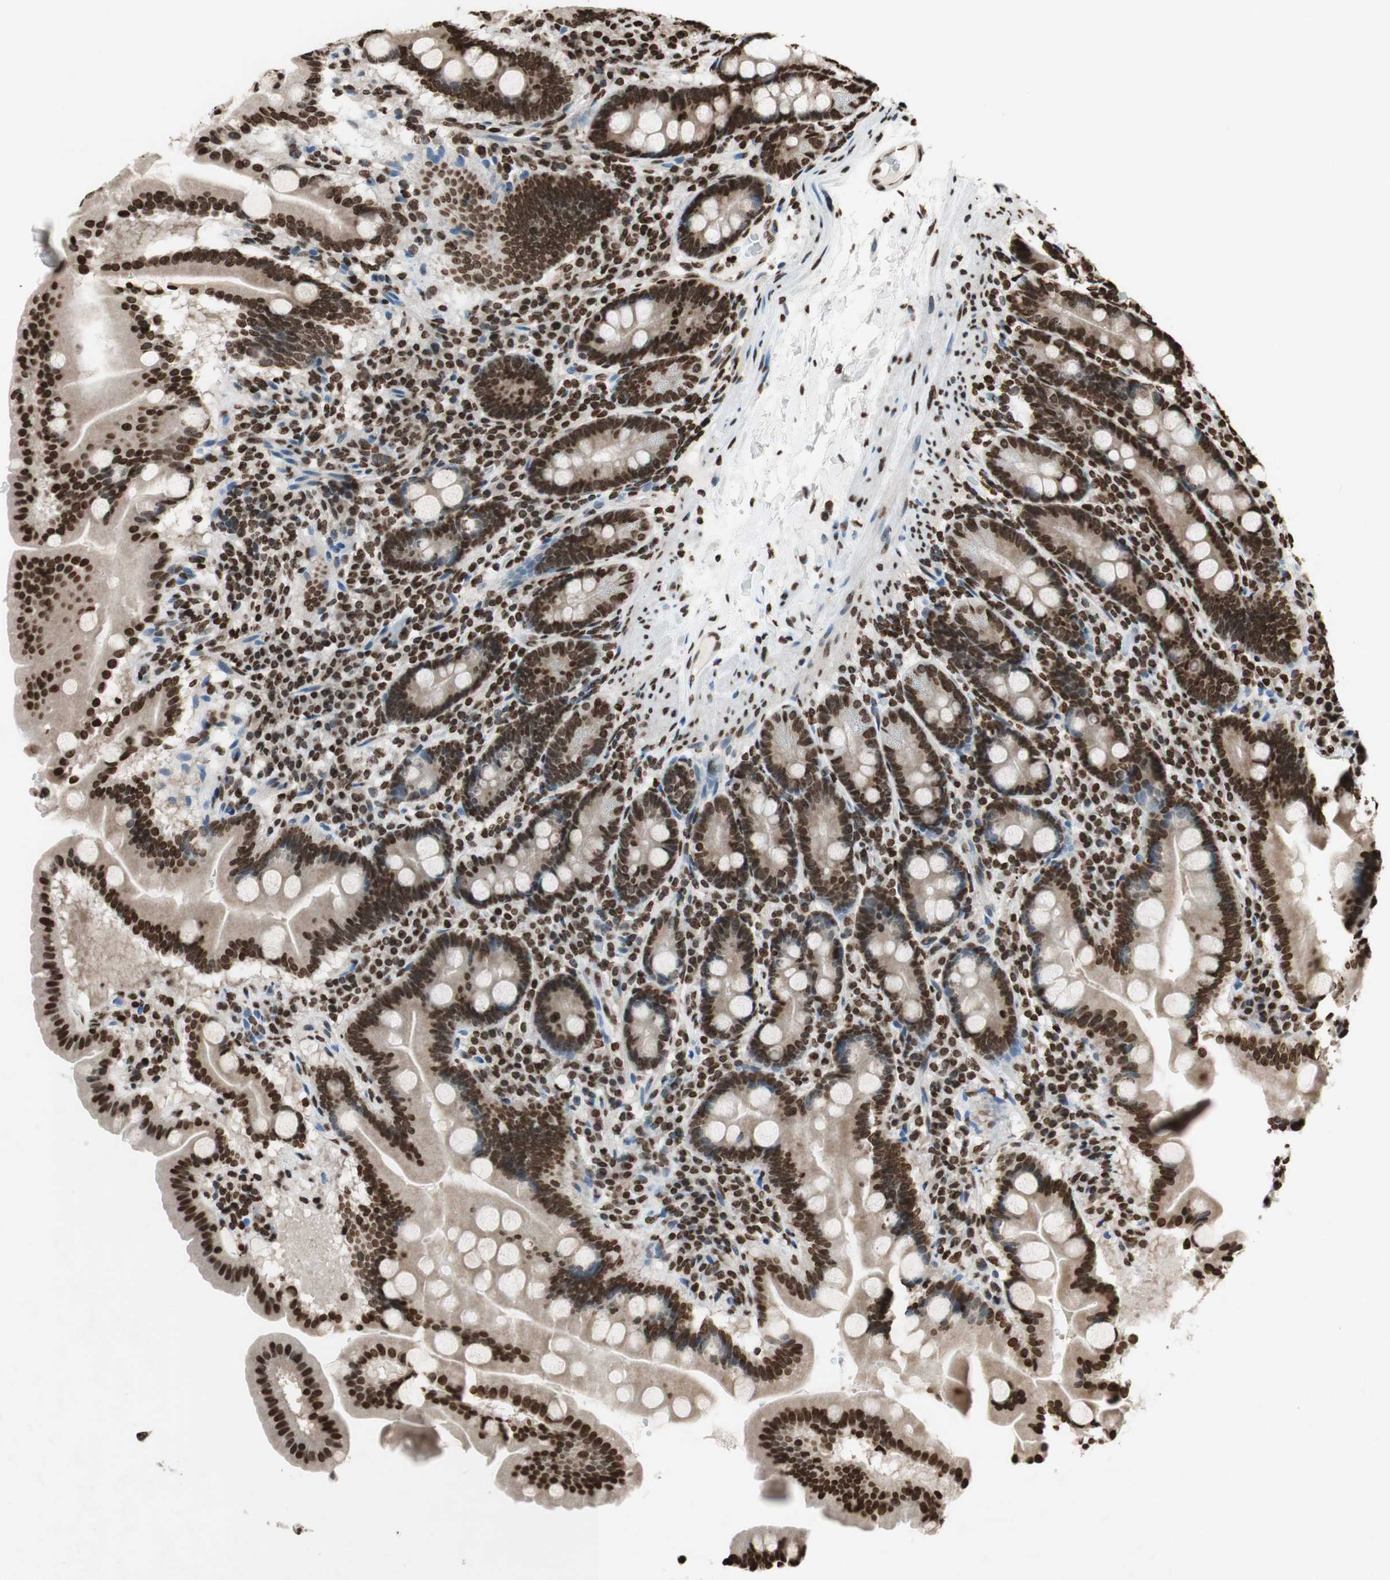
{"staining": {"intensity": "strong", "quantity": ">75%", "location": "nuclear"}, "tissue": "duodenum", "cell_type": "Glandular cells", "image_type": "normal", "snomed": [{"axis": "morphology", "description": "Normal tissue, NOS"}, {"axis": "topography", "description": "Duodenum"}], "caption": "A histopathology image of duodenum stained for a protein exhibits strong nuclear brown staining in glandular cells.", "gene": "NCOA3", "patient": {"sex": "male", "age": 50}}